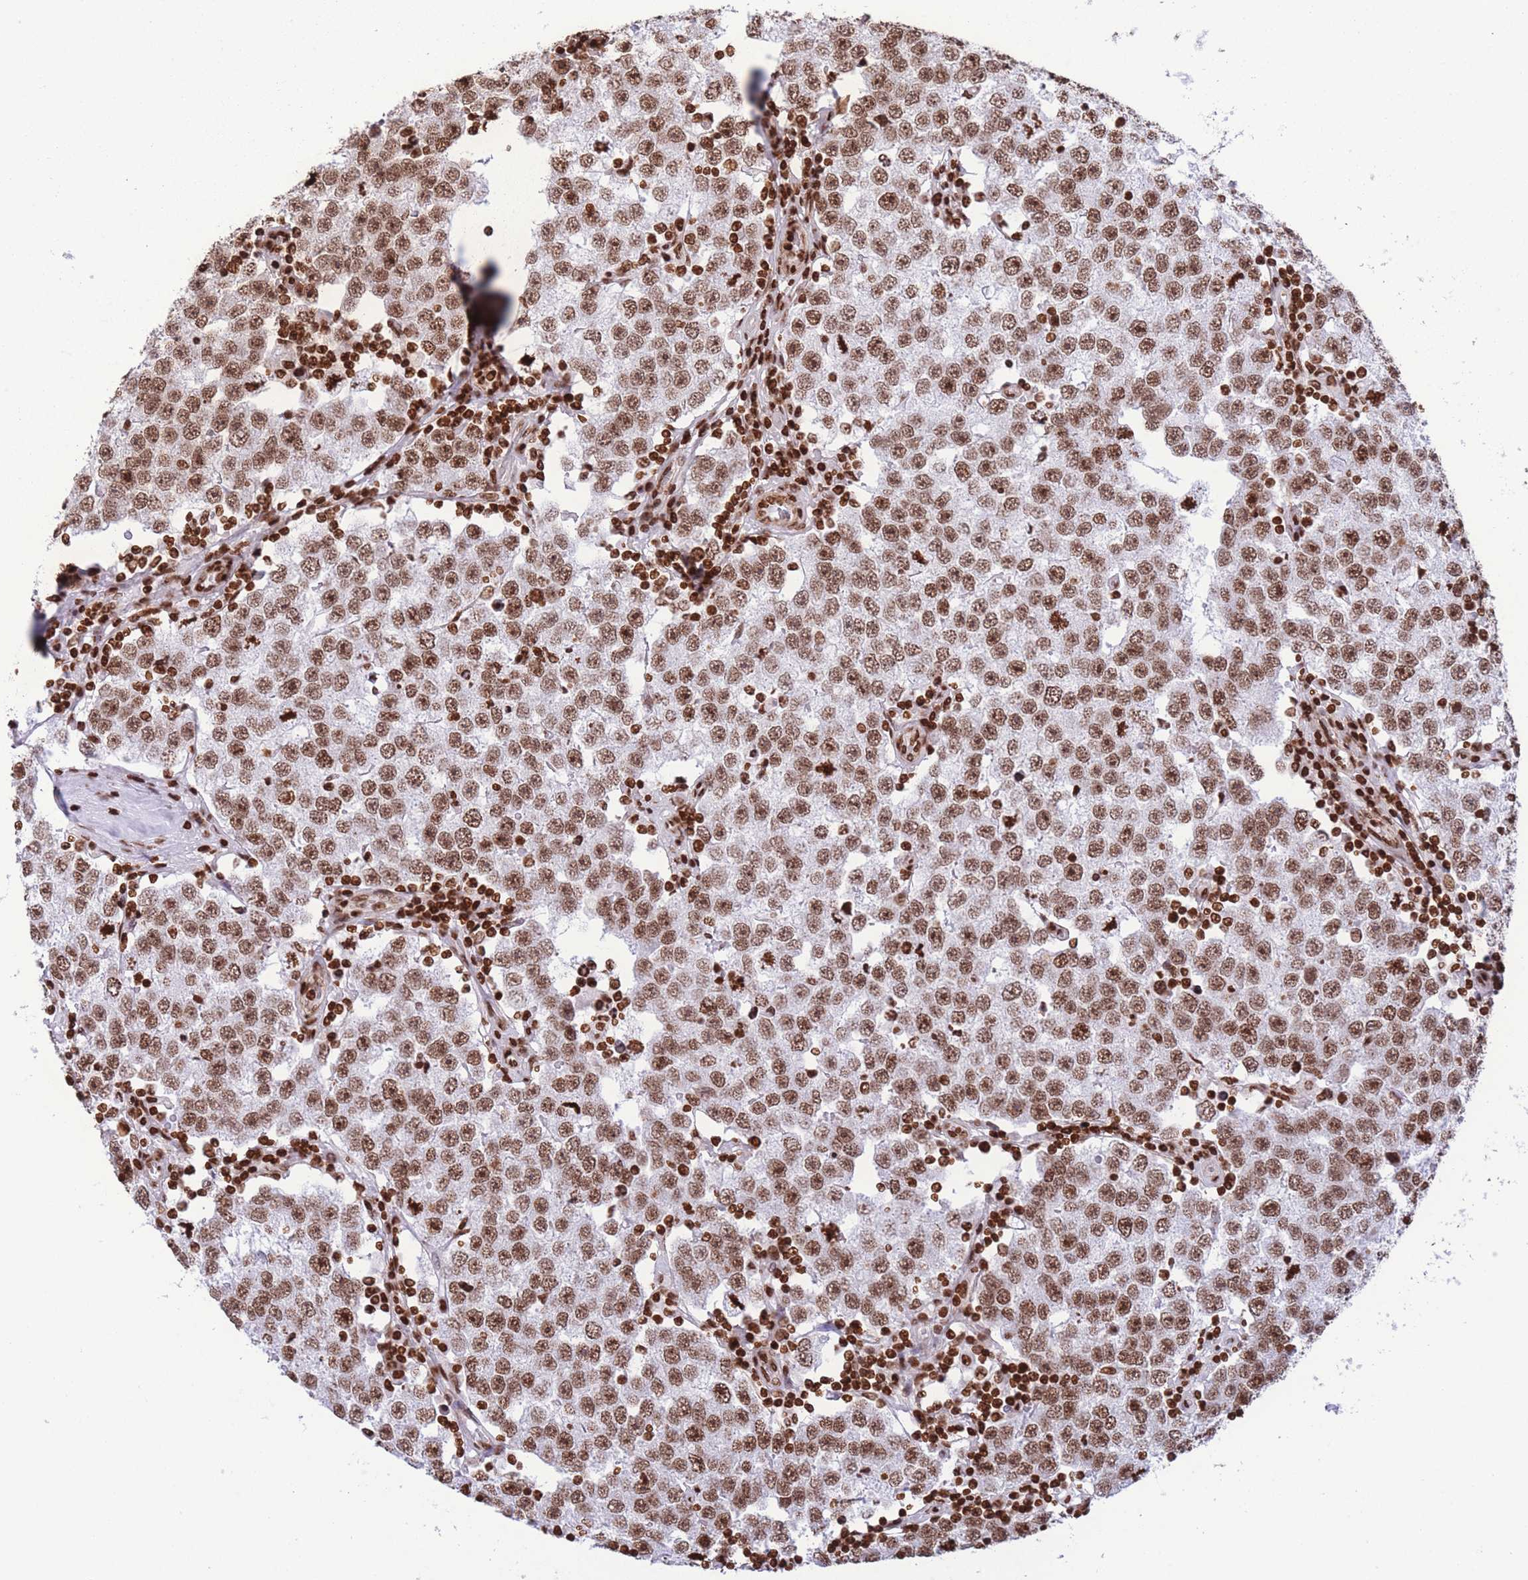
{"staining": {"intensity": "moderate", "quantity": ">75%", "location": "nuclear"}, "tissue": "testis cancer", "cell_type": "Tumor cells", "image_type": "cancer", "snomed": [{"axis": "morphology", "description": "Seminoma, NOS"}, {"axis": "topography", "description": "Testis"}], "caption": "High-power microscopy captured an immunohistochemistry (IHC) micrograph of testis cancer, revealing moderate nuclear positivity in approximately >75% of tumor cells. (DAB = brown stain, brightfield microscopy at high magnification).", "gene": "H2BC11", "patient": {"sex": "male", "age": 34}}